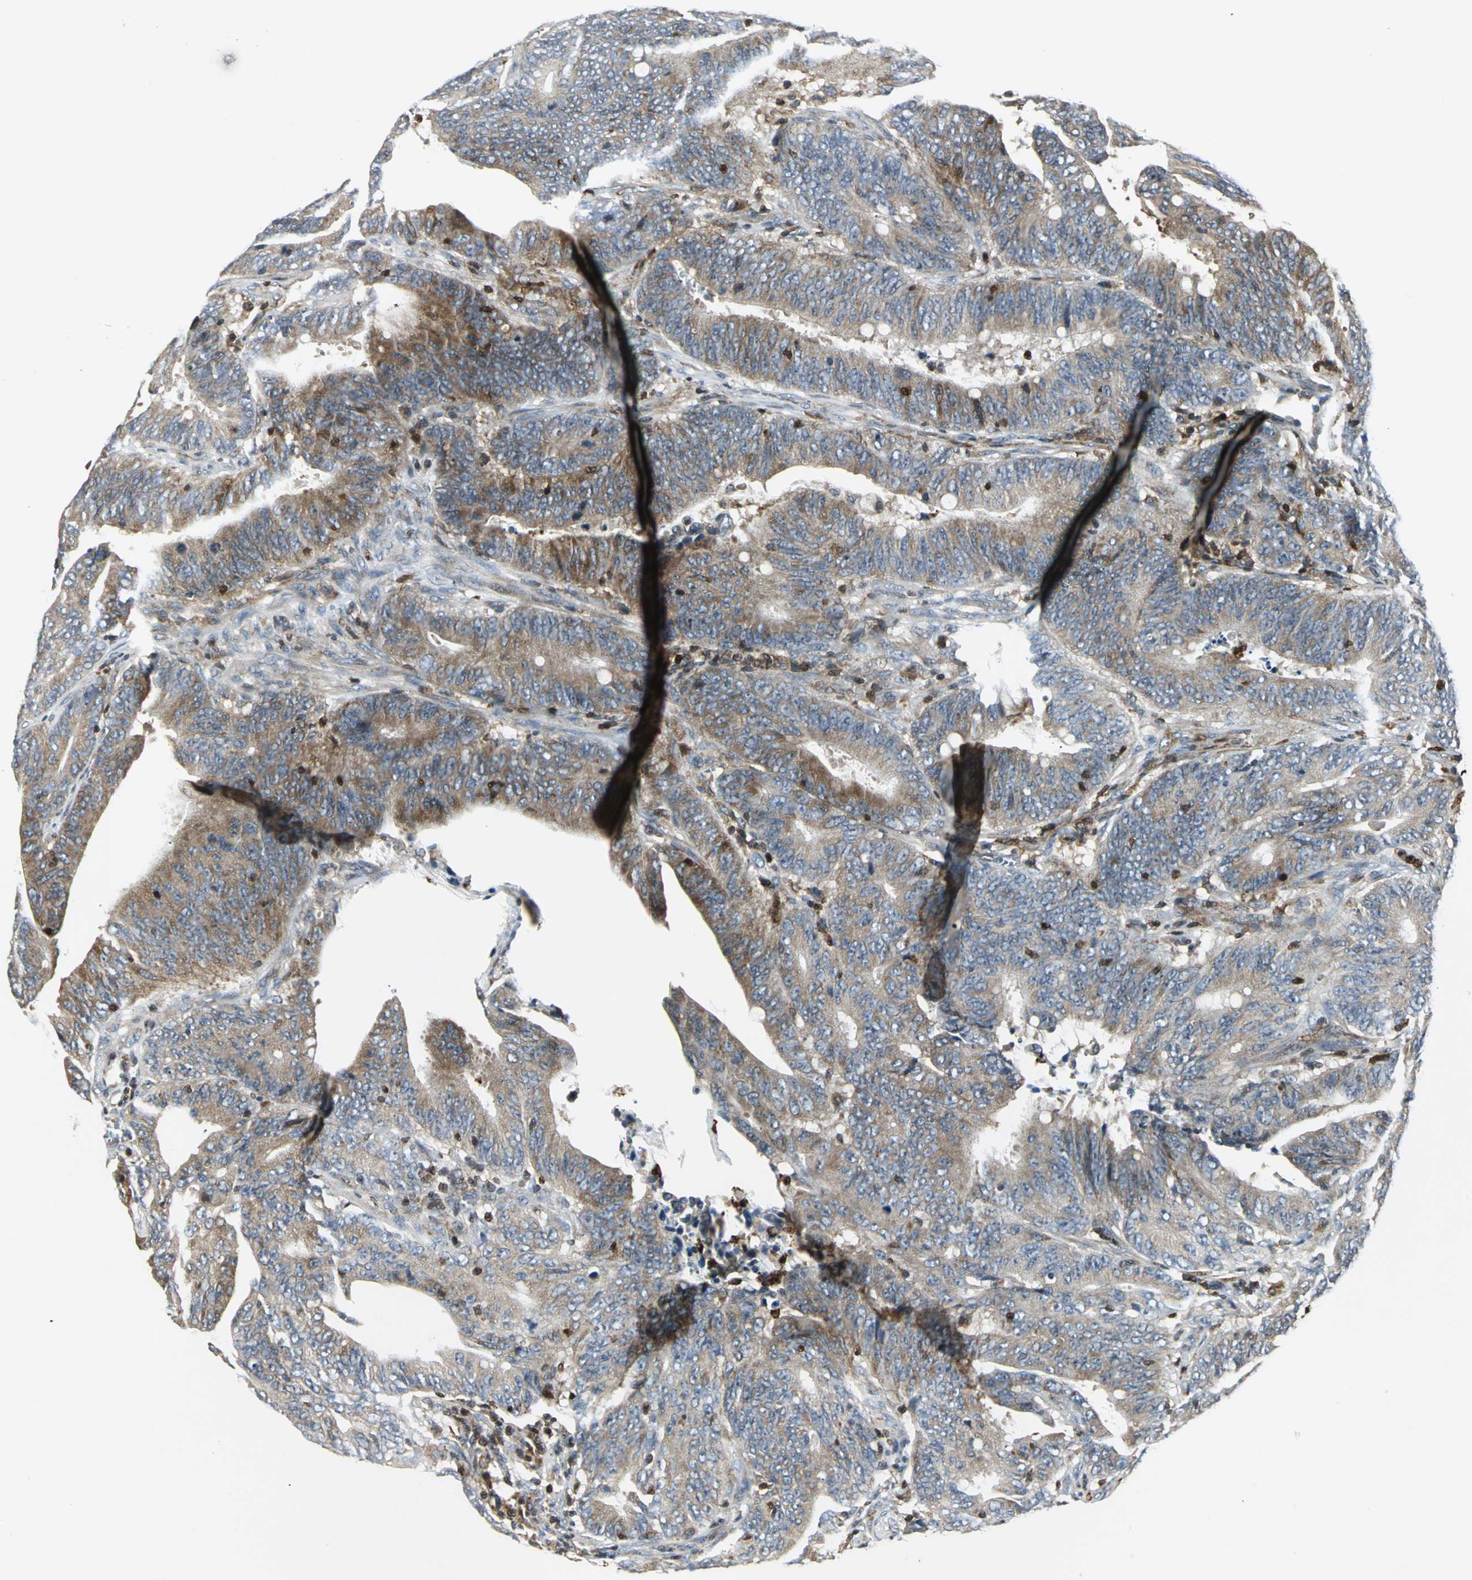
{"staining": {"intensity": "strong", "quantity": ">75%", "location": "cytoplasmic/membranous"}, "tissue": "colorectal cancer", "cell_type": "Tumor cells", "image_type": "cancer", "snomed": [{"axis": "morphology", "description": "Adenocarcinoma, NOS"}, {"axis": "topography", "description": "Colon"}], "caption": "A photomicrograph of colorectal cancer stained for a protein displays strong cytoplasmic/membranous brown staining in tumor cells.", "gene": "USP40", "patient": {"sex": "male", "age": 45}}